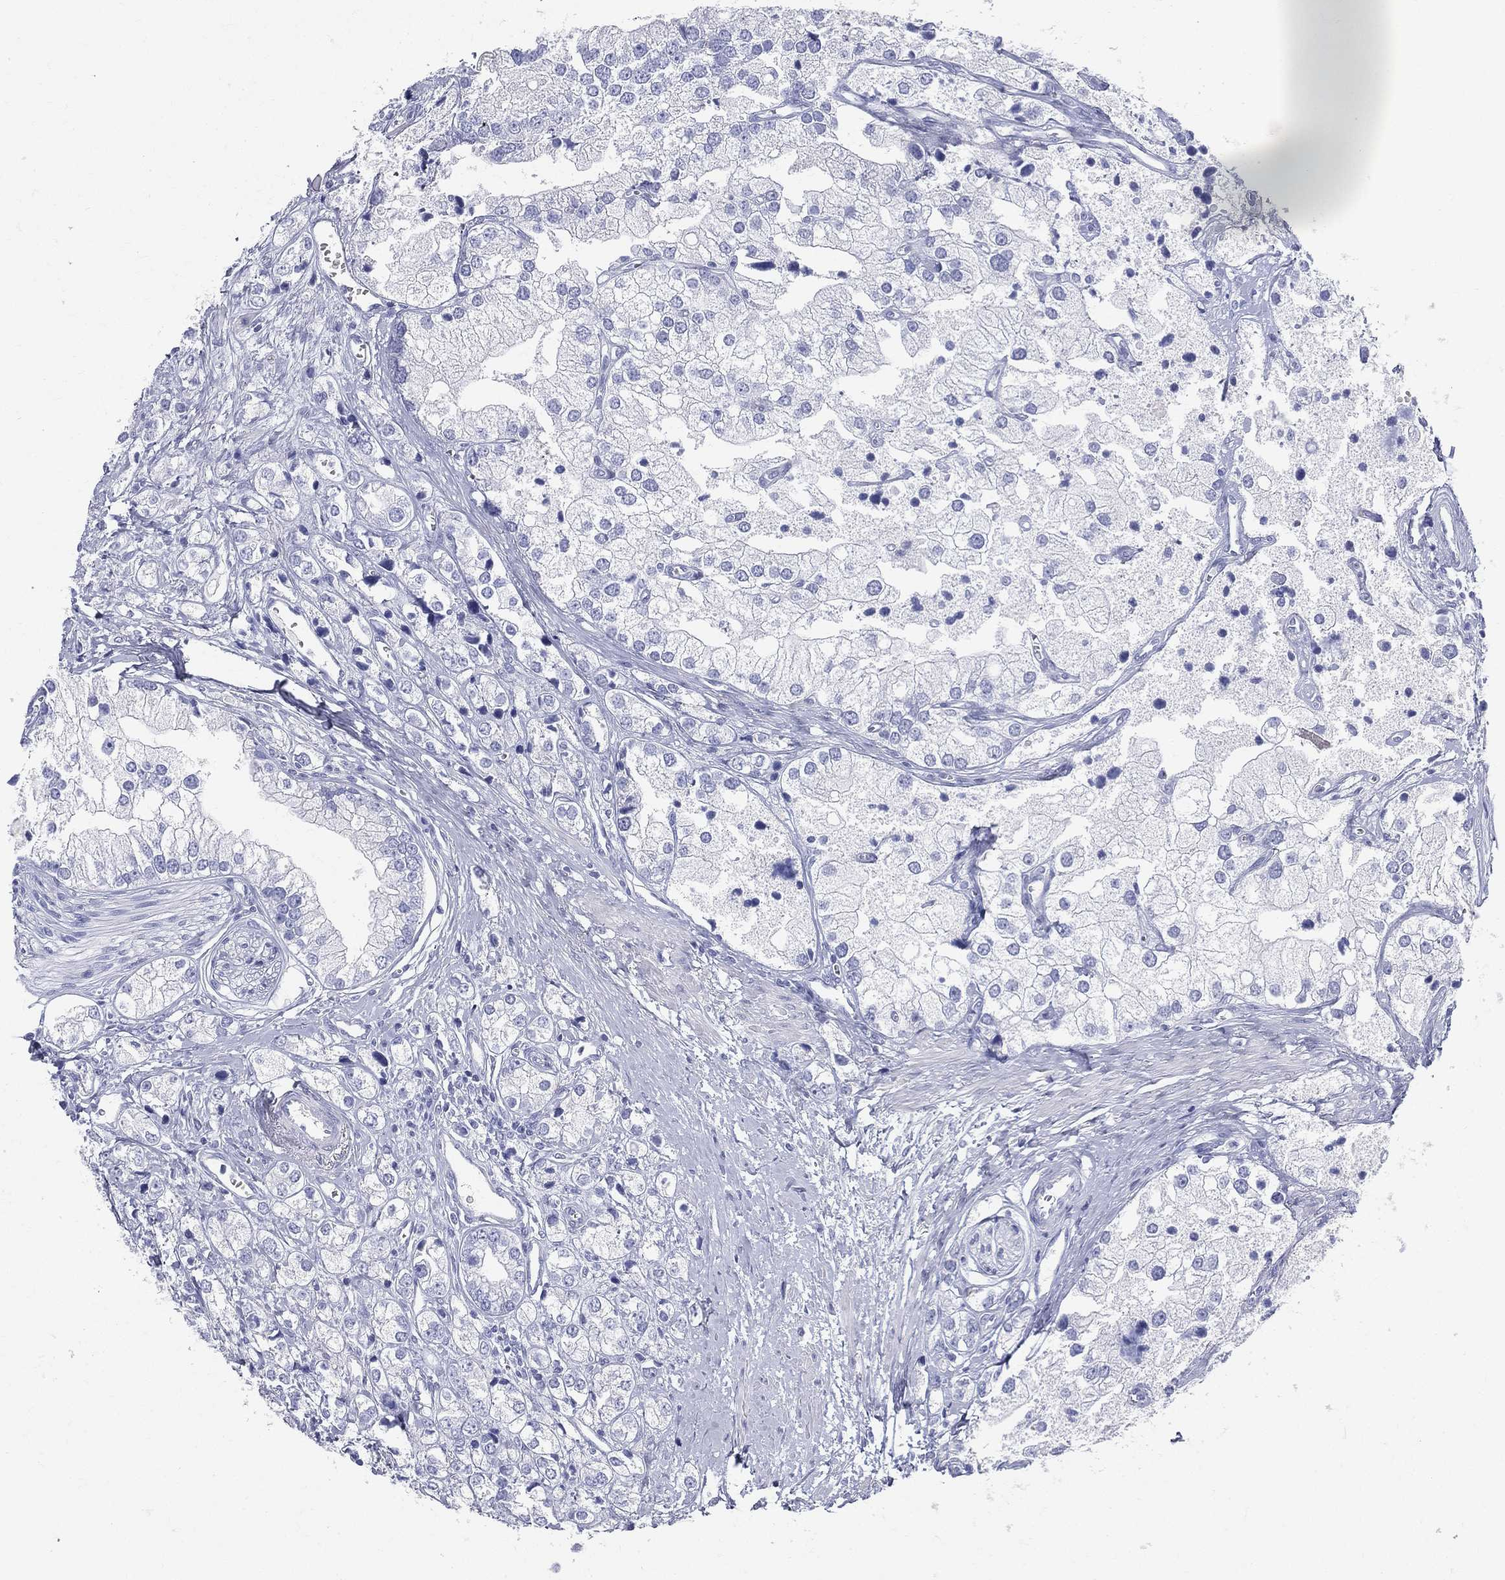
{"staining": {"intensity": "negative", "quantity": "none", "location": "none"}, "tissue": "prostate cancer", "cell_type": "Tumor cells", "image_type": "cancer", "snomed": [{"axis": "morphology", "description": "Adenocarcinoma, NOS"}, {"axis": "topography", "description": "Prostate and seminal vesicle, NOS"}, {"axis": "topography", "description": "Prostate"}], "caption": "Photomicrograph shows no protein staining in tumor cells of adenocarcinoma (prostate) tissue. (Brightfield microscopy of DAB immunohistochemistry at high magnification).", "gene": "ETNPPL", "patient": {"sex": "male", "age": 79}}